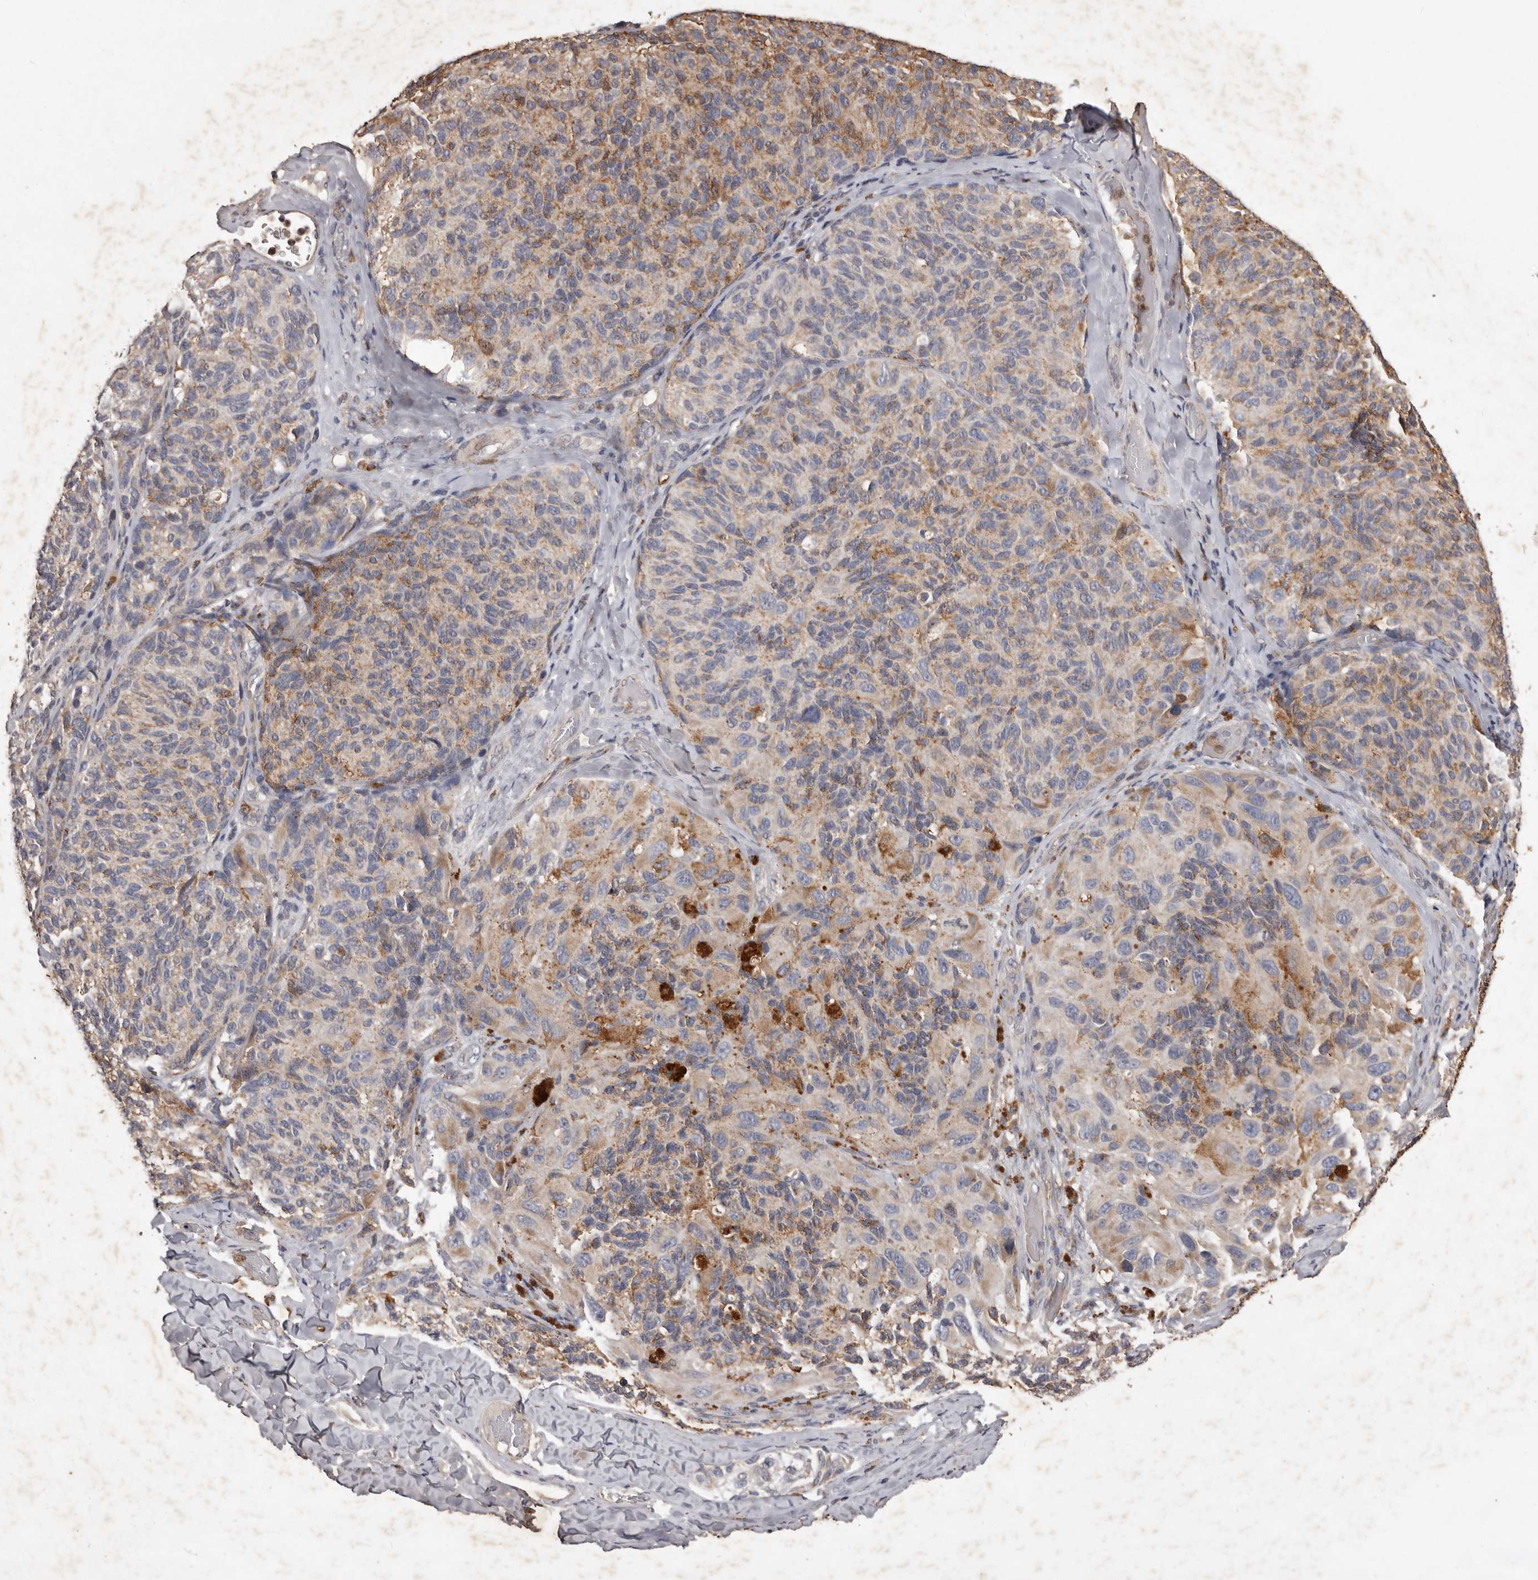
{"staining": {"intensity": "weak", "quantity": "25%-75%", "location": "cytoplasmic/membranous"}, "tissue": "melanoma", "cell_type": "Tumor cells", "image_type": "cancer", "snomed": [{"axis": "morphology", "description": "Malignant melanoma, NOS"}, {"axis": "topography", "description": "Skin"}], "caption": "Human malignant melanoma stained with a protein marker demonstrates weak staining in tumor cells.", "gene": "CXCL14", "patient": {"sex": "female", "age": 73}}